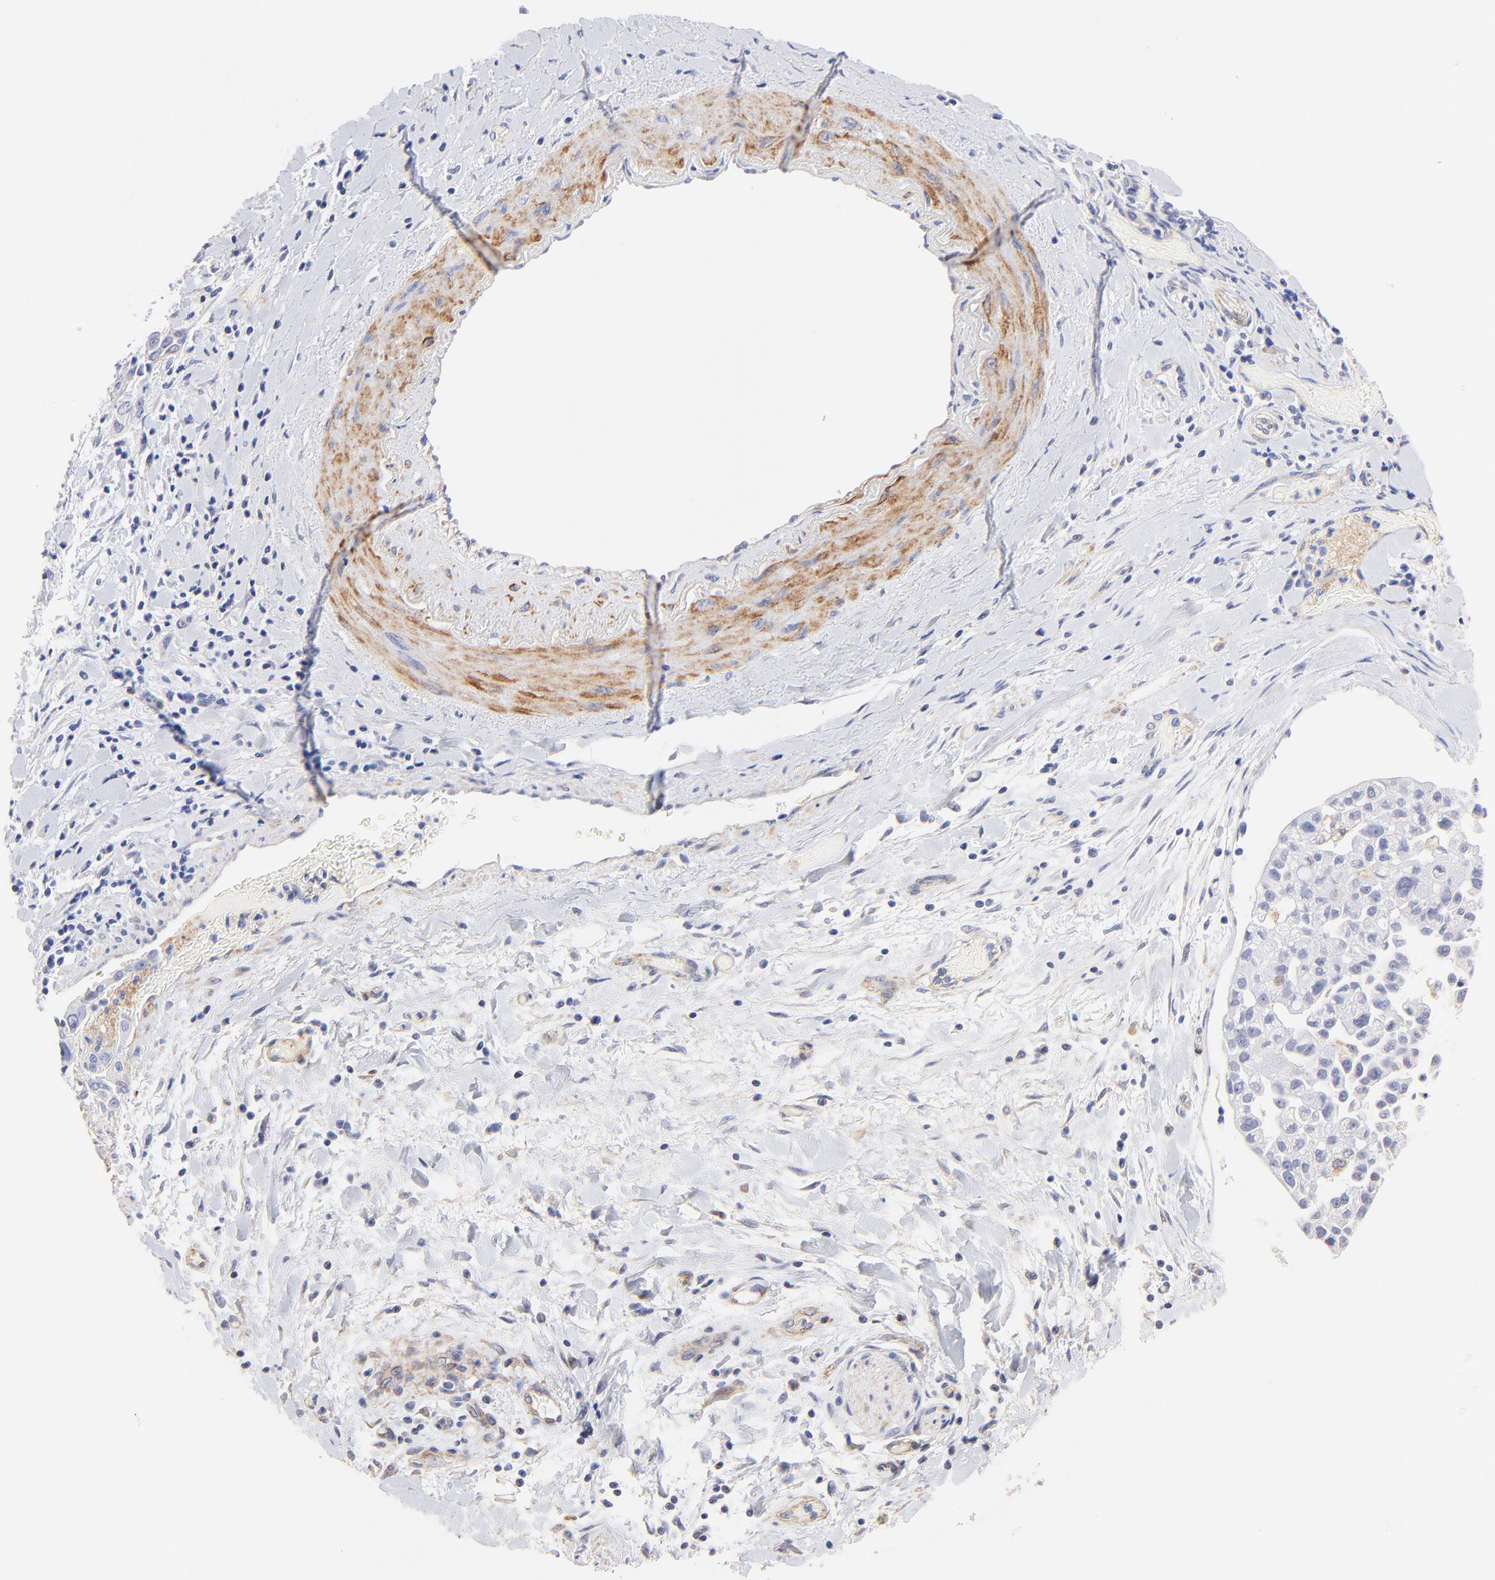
{"staining": {"intensity": "negative", "quantity": "none", "location": "none"}, "tissue": "pancreatic cancer", "cell_type": "Tumor cells", "image_type": "cancer", "snomed": [{"axis": "morphology", "description": "Adenocarcinoma, NOS"}, {"axis": "topography", "description": "Pancreas"}], "caption": "Tumor cells show no significant protein positivity in pancreatic cancer (adenocarcinoma). (DAB (3,3'-diaminobenzidine) immunohistochemistry (IHC) with hematoxylin counter stain).", "gene": "ACTRT1", "patient": {"sex": "female", "age": 52}}